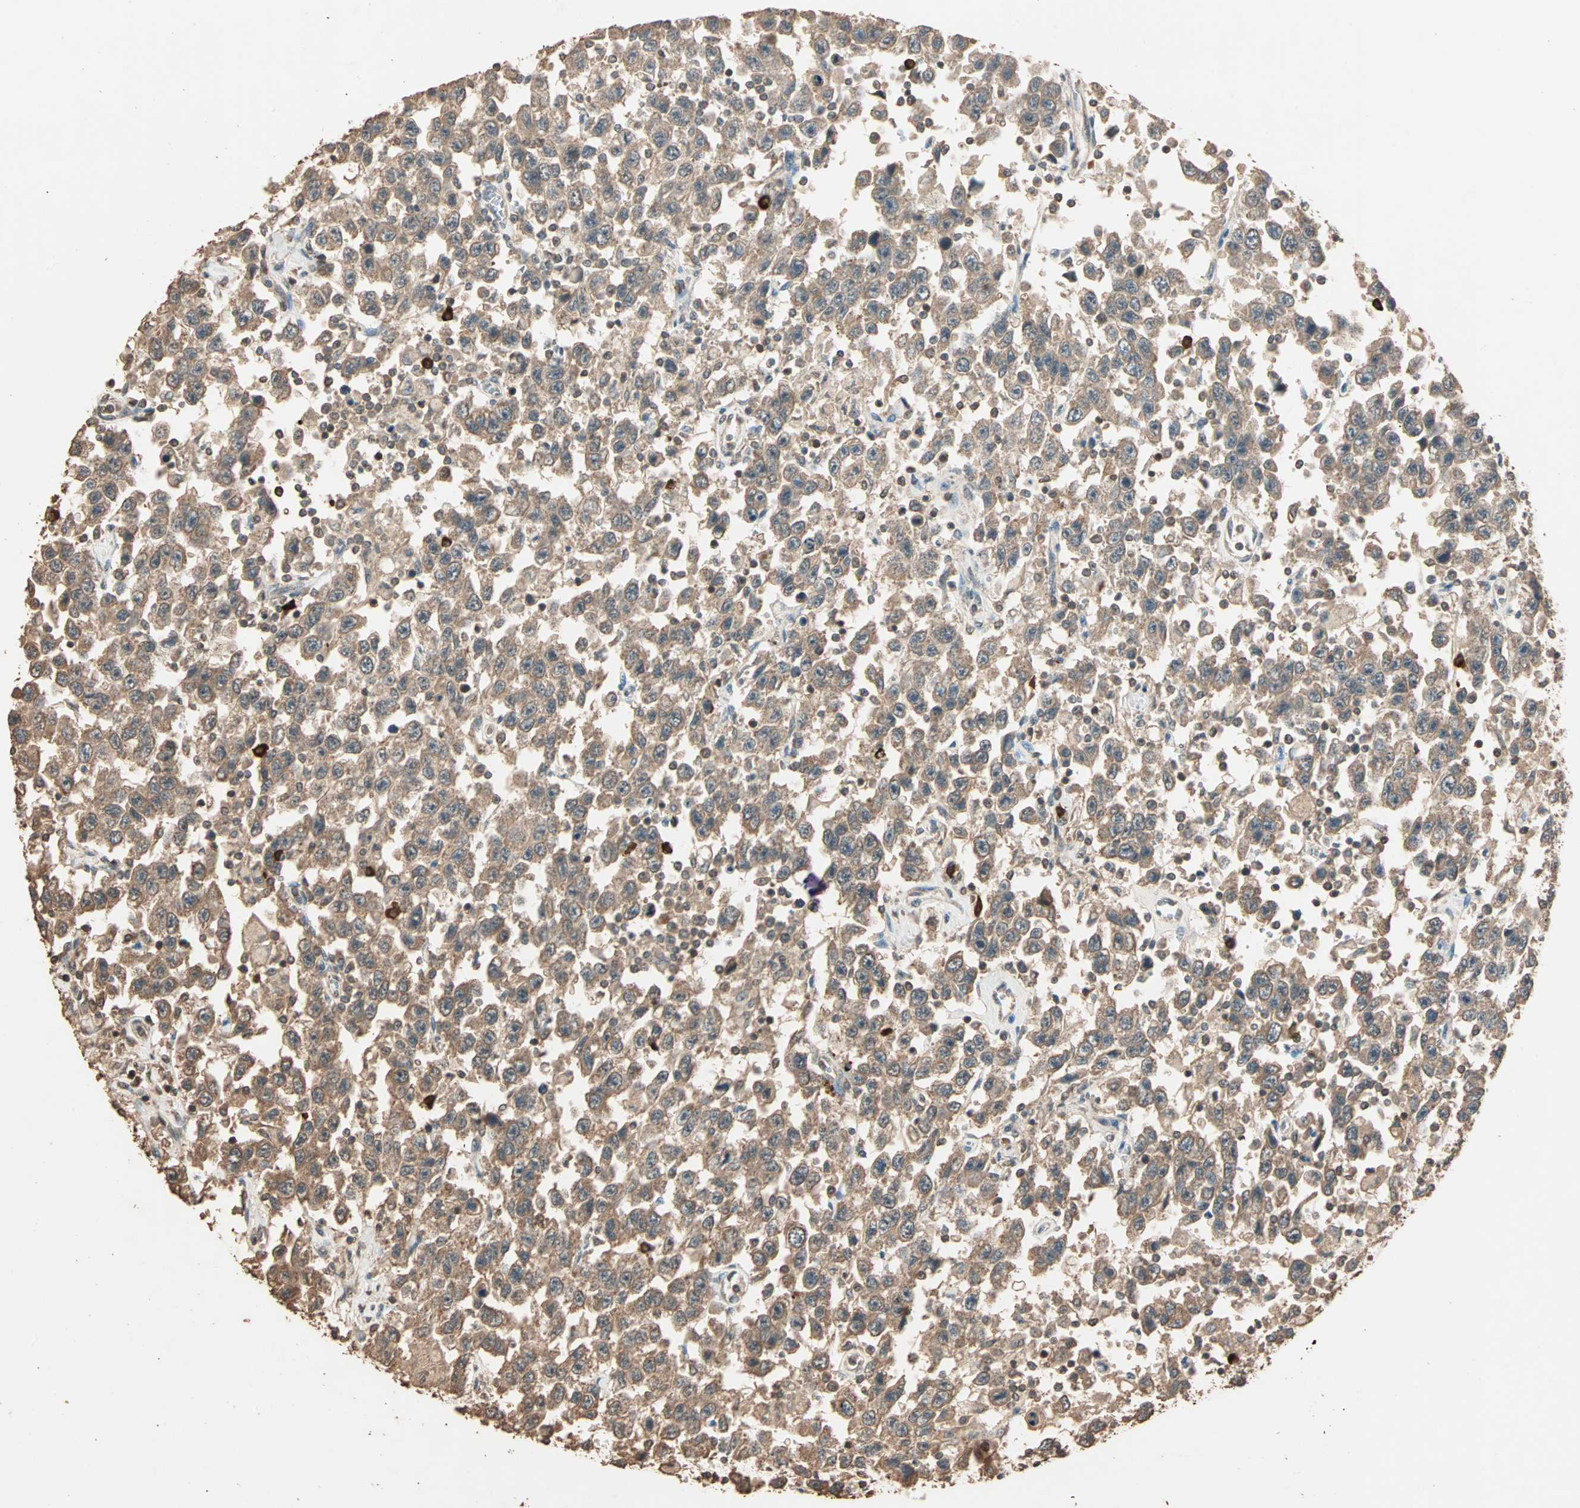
{"staining": {"intensity": "moderate", "quantity": ">75%", "location": "cytoplasmic/membranous"}, "tissue": "testis cancer", "cell_type": "Tumor cells", "image_type": "cancer", "snomed": [{"axis": "morphology", "description": "Seminoma, NOS"}, {"axis": "topography", "description": "Testis"}], "caption": "The histopathology image shows staining of testis cancer (seminoma), revealing moderate cytoplasmic/membranous protein staining (brown color) within tumor cells.", "gene": "ZBTB33", "patient": {"sex": "male", "age": 41}}